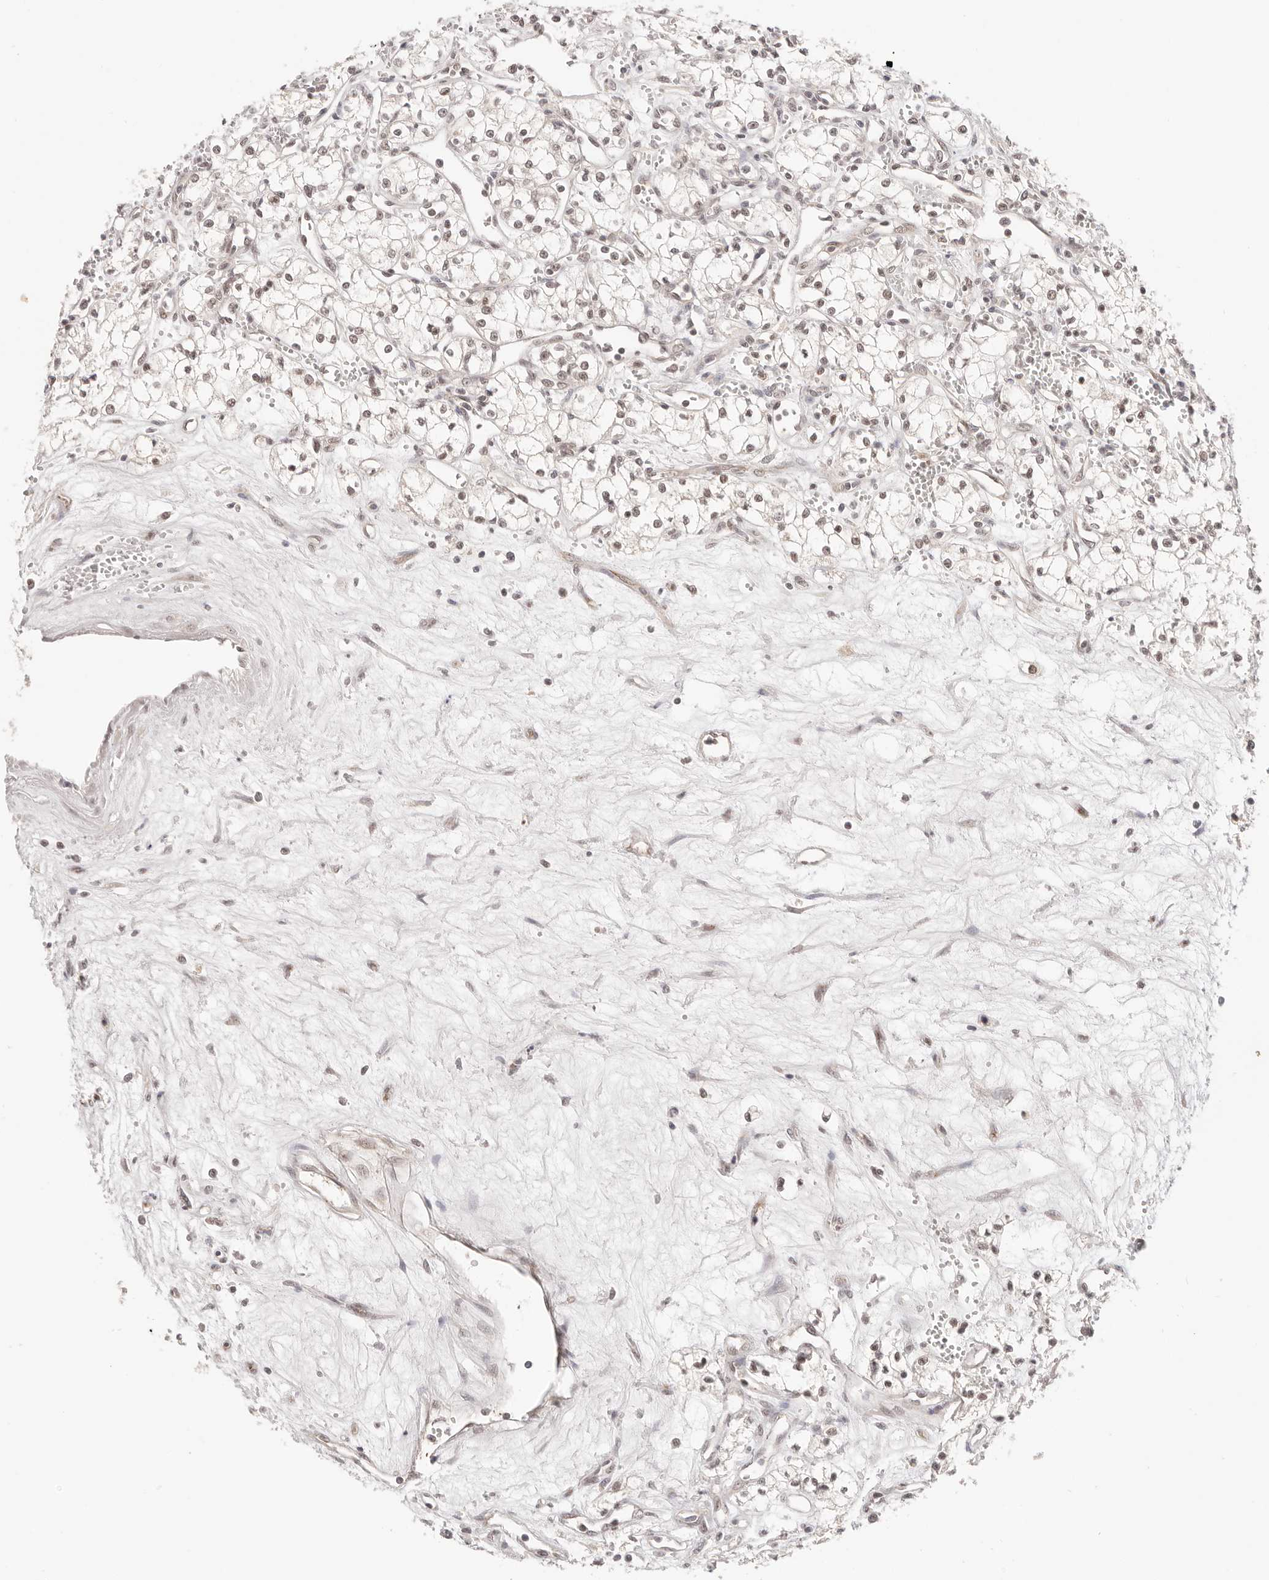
{"staining": {"intensity": "moderate", "quantity": ">75%", "location": "nuclear"}, "tissue": "renal cancer", "cell_type": "Tumor cells", "image_type": "cancer", "snomed": [{"axis": "morphology", "description": "Adenocarcinoma, NOS"}, {"axis": "topography", "description": "Kidney"}], "caption": "Renal cancer stained for a protein (brown) demonstrates moderate nuclear positive staining in about >75% of tumor cells.", "gene": "RFC3", "patient": {"sex": "male", "age": 59}}